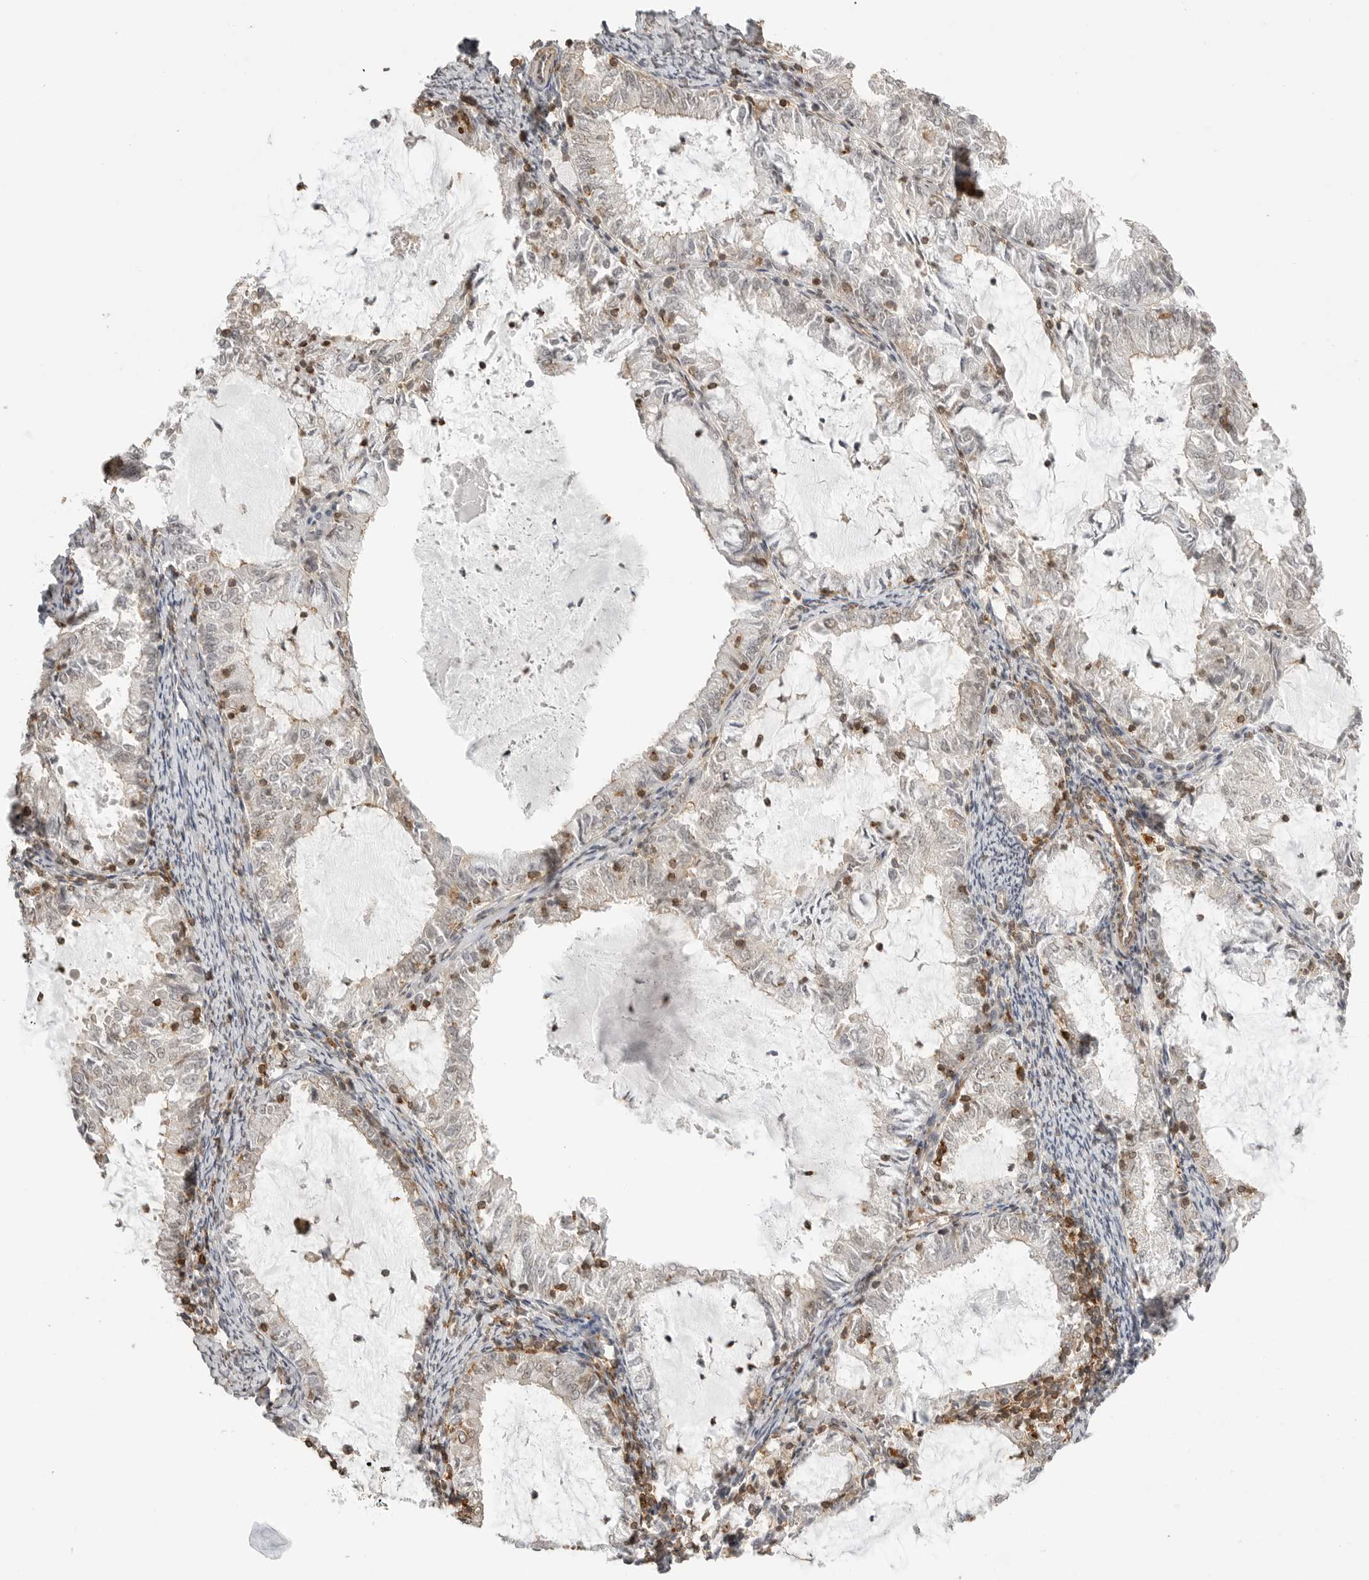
{"staining": {"intensity": "negative", "quantity": "none", "location": "none"}, "tissue": "endometrial cancer", "cell_type": "Tumor cells", "image_type": "cancer", "snomed": [{"axis": "morphology", "description": "Adenocarcinoma, NOS"}, {"axis": "topography", "description": "Endometrium"}], "caption": "An image of human endometrial cancer (adenocarcinoma) is negative for staining in tumor cells.", "gene": "GPC2", "patient": {"sex": "female", "age": 57}}